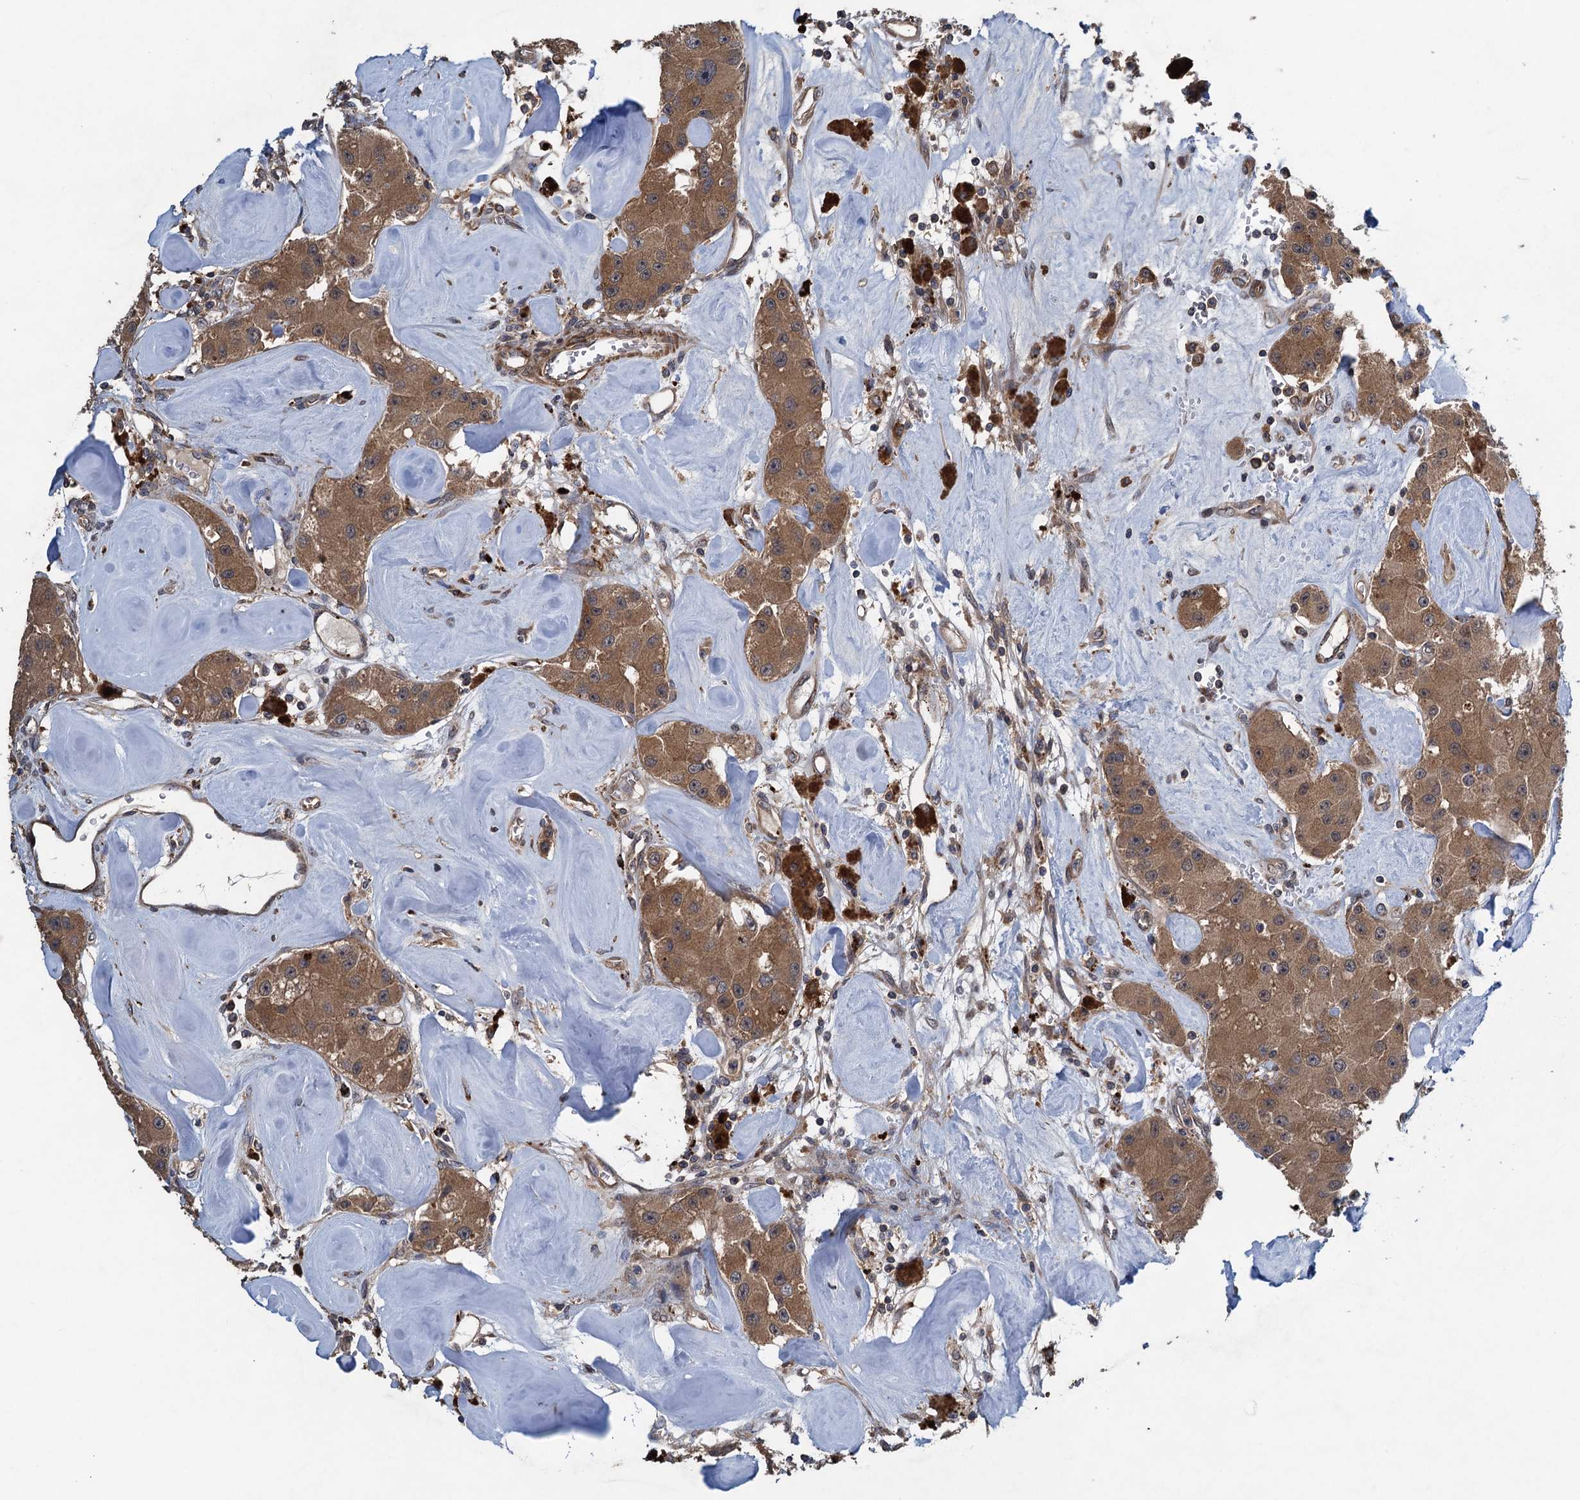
{"staining": {"intensity": "moderate", "quantity": ">75%", "location": "cytoplasmic/membranous"}, "tissue": "carcinoid", "cell_type": "Tumor cells", "image_type": "cancer", "snomed": [{"axis": "morphology", "description": "Carcinoid, malignant, NOS"}, {"axis": "topography", "description": "Pancreas"}], "caption": "Immunohistochemical staining of carcinoid exhibits moderate cytoplasmic/membranous protein positivity in about >75% of tumor cells. The protein of interest is shown in brown color, while the nuclei are stained blue.", "gene": "CNTN5", "patient": {"sex": "male", "age": 41}}